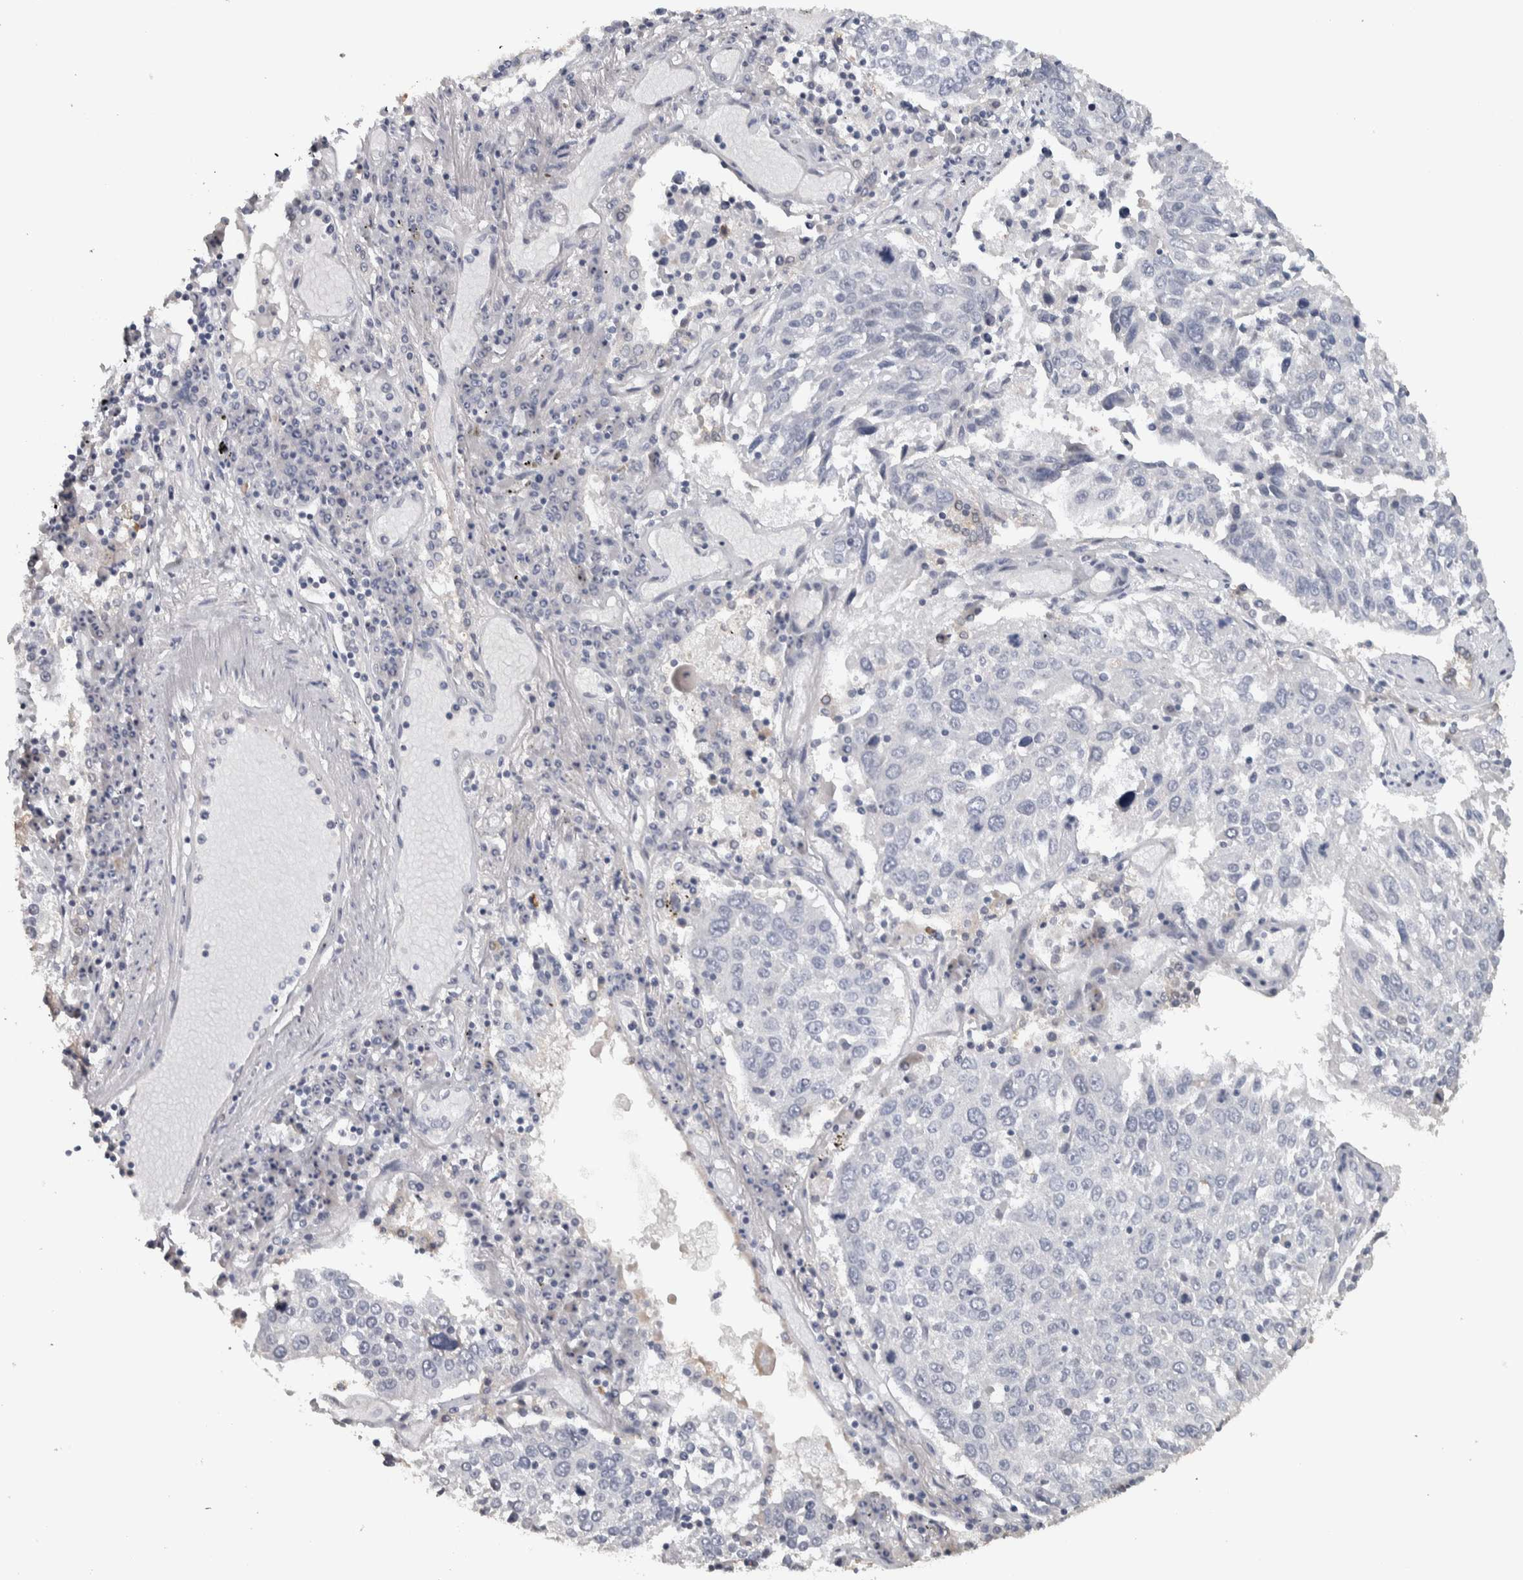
{"staining": {"intensity": "negative", "quantity": "none", "location": "none"}, "tissue": "lung cancer", "cell_type": "Tumor cells", "image_type": "cancer", "snomed": [{"axis": "morphology", "description": "Squamous cell carcinoma, NOS"}, {"axis": "topography", "description": "Lung"}], "caption": "The image displays no significant staining in tumor cells of squamous cell carcinoma (lung).", "gene": "NECAB1", "patient": {"sex": "male", "age": 65}}